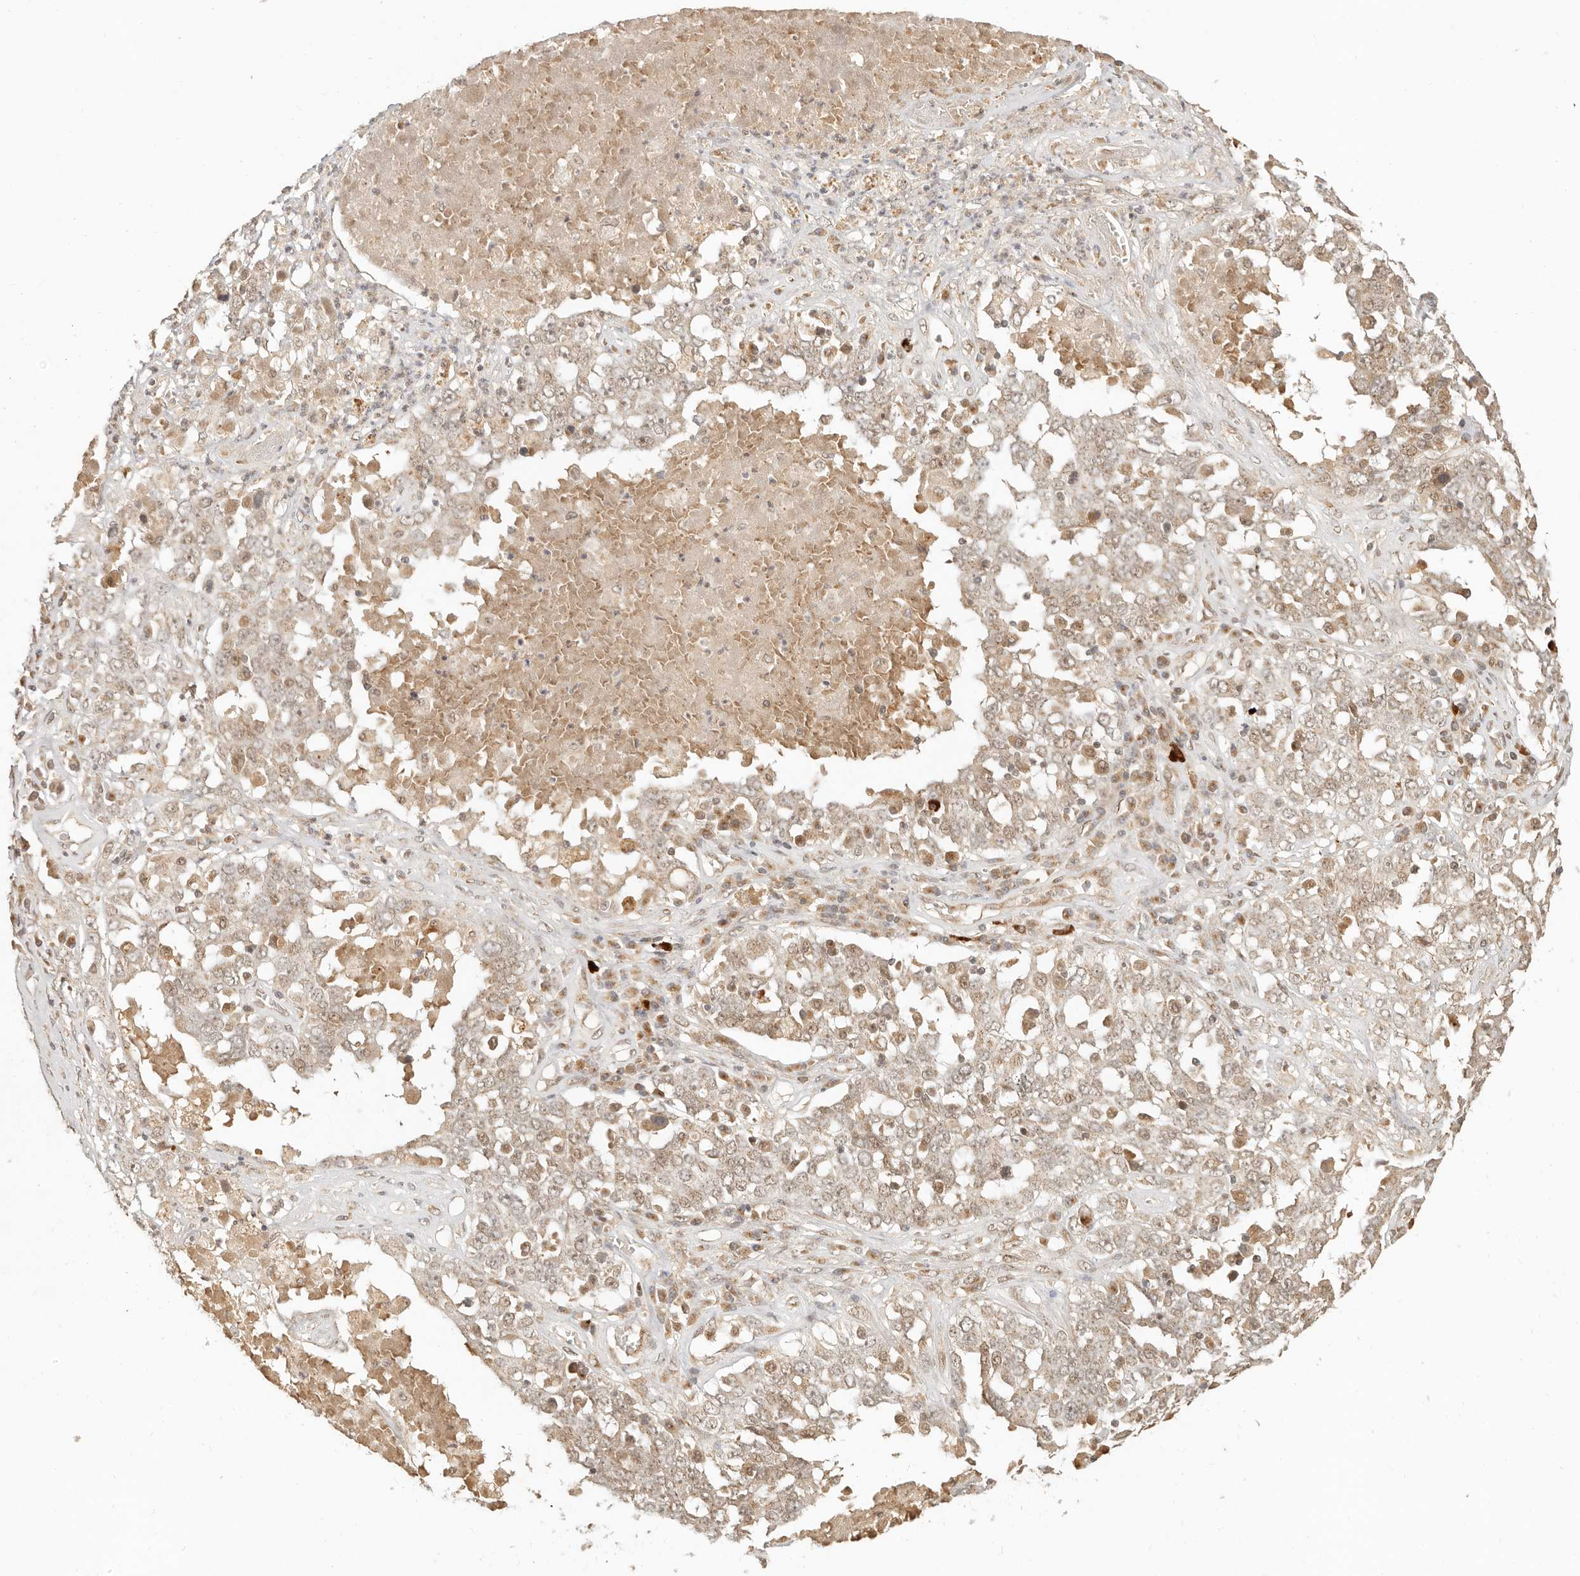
{"staining": {"intensity": "weak", "quantity": ">75%", "location": "cytoplasmic/membranous,nuclear"}, "tissue": "ovarian cancer", "cell_type": "Tumor cells", "image_type": "cancer", "snomed": [{"axis": "morphology", "description": "Carcinoma, endometroid"}, {"axis": "topography", "description": "Ovary"}], "caption": "Ovarian cancer (endometroid carcinoma) stained with immunohistochemistry (IHC) demonstrates weak cytoplasmic/membranous and nuclear positivity in approximately >75% of tumor cells.", "gene": "INTS11", "patient": {"sex": "female", "age": 62}}